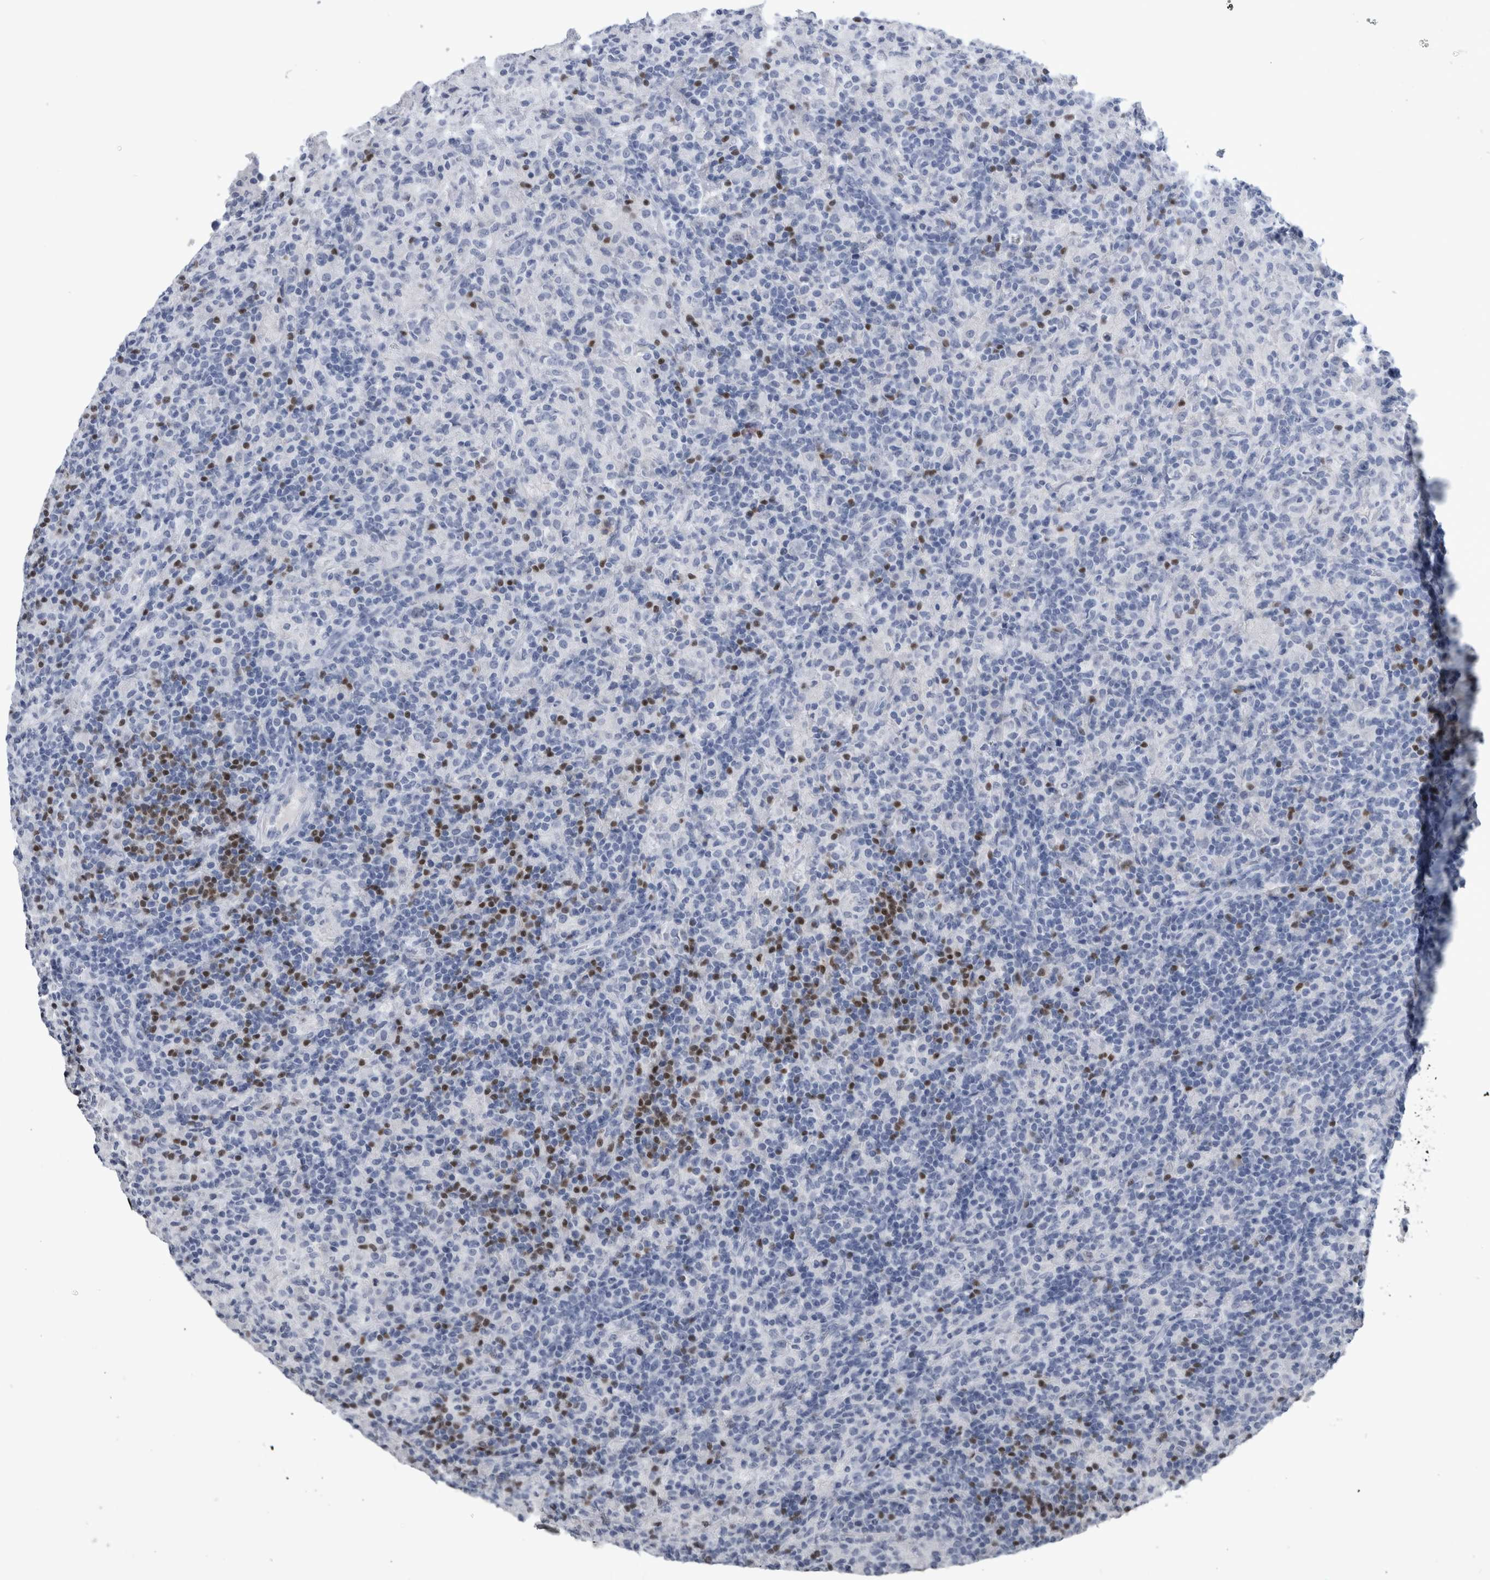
{"staining": {"intensity": "negative", "quantity": "none", "location": "none"}, "tissue": "lymphoma", "cell_type": "Tumor cells", "image_type": "cancer", "snomed": [{"axis": "morphology", "description": "Hodgkin's disease, NOS"}, {"axis": "topography", "description": "Lymph node"}], "caption": "A photomicrograph of human Hodgkin's disease is negative for staining in tumor cells.", "gene": "PAX5", "patient": {"sex": "male", "age": 70}}